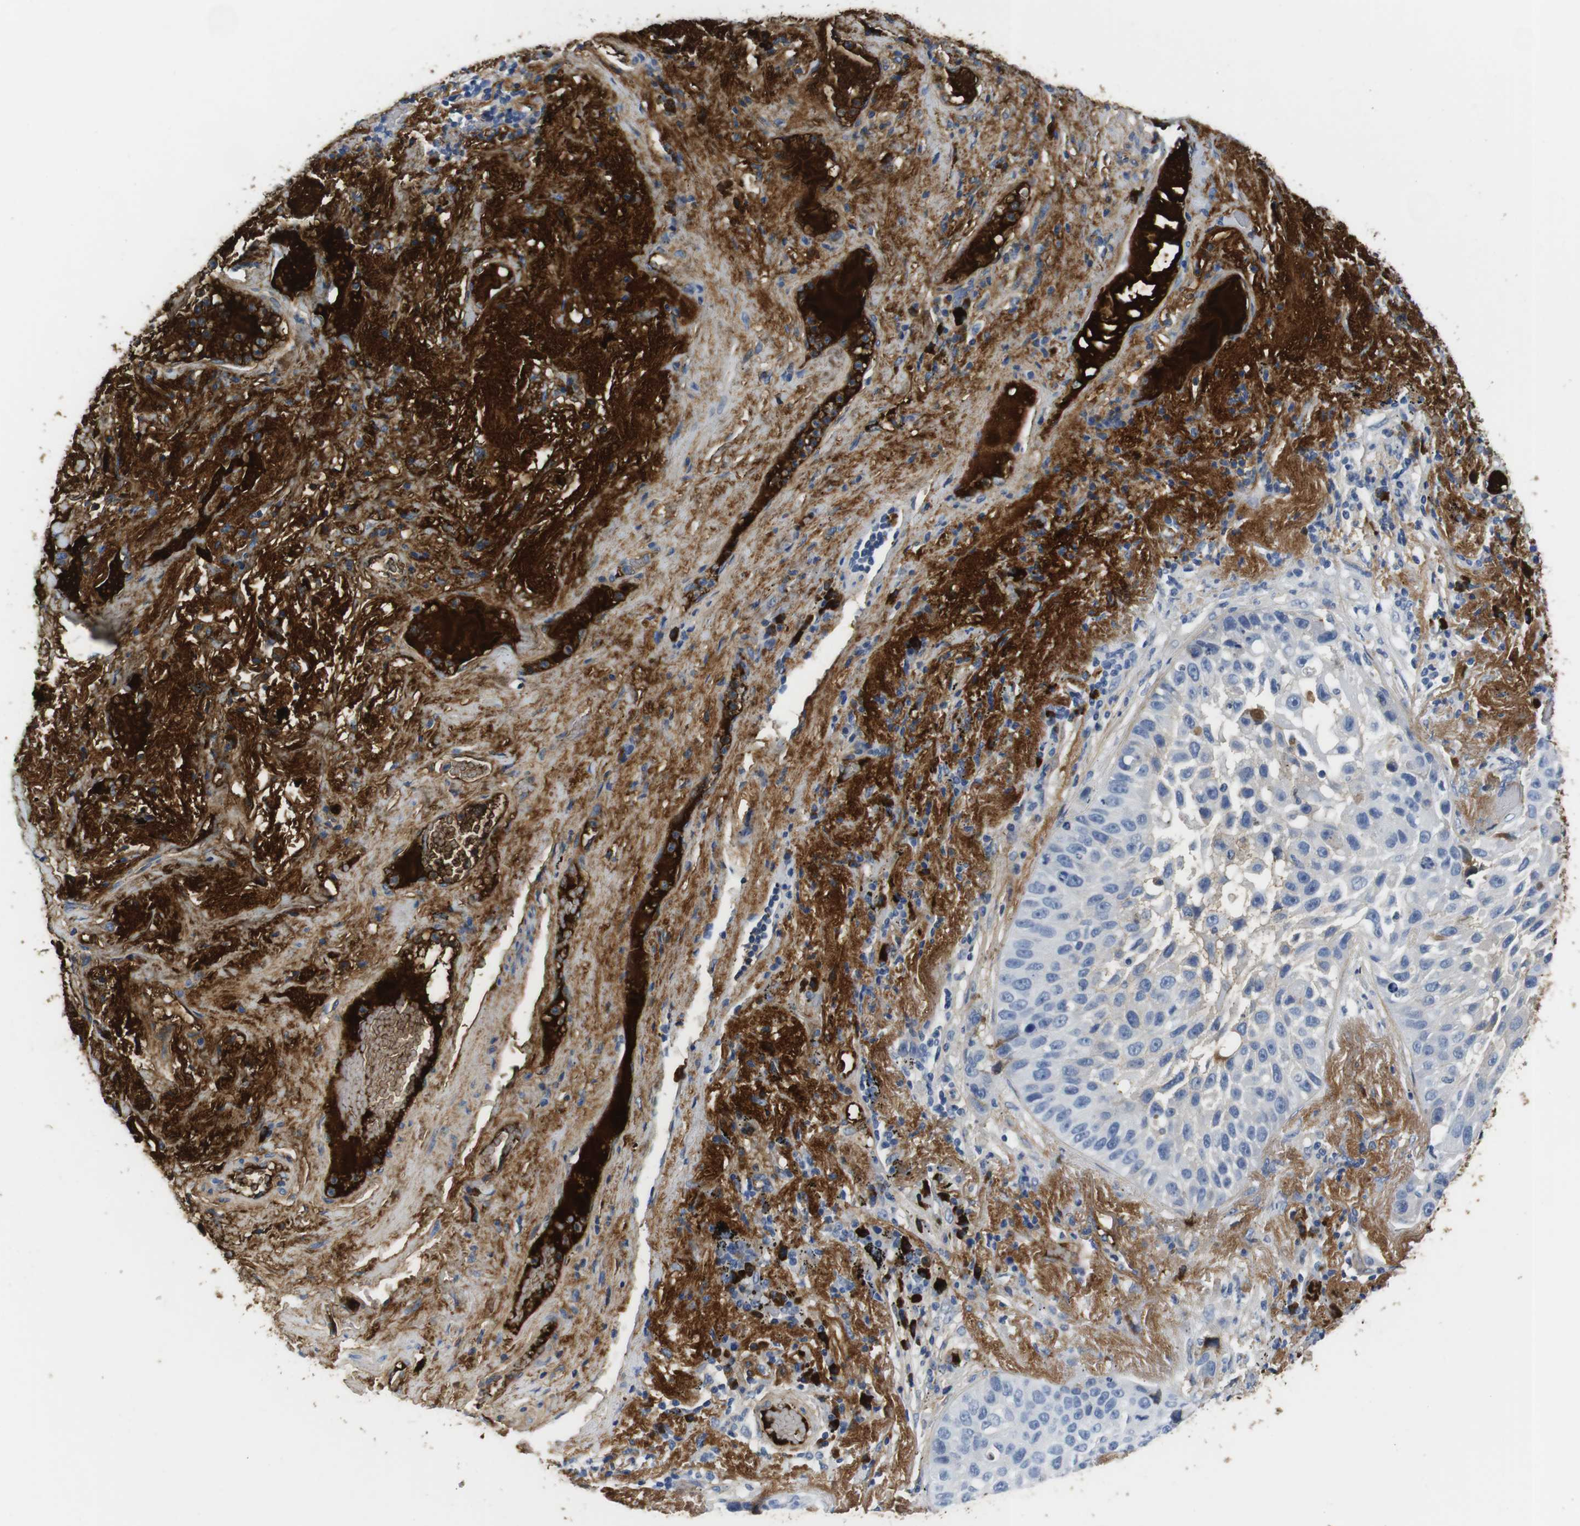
{"staining": {"intensity": "negative", "quantity": "none", "location": "none"}, "tissue": "lung cancer", "cell_type": "Tumor cells", "image_type": "cancer", "snomed": [{"axis": "morphology", "description": "Squamous cell carcinoma, NOS"}, {"axis": "topography", "description": "Lung"}], "caption": "Tumor cells are negative for brown protein staining in lung cancer.", "gene": "IGKC", "patient": {"sex": "male", "age": 57}}